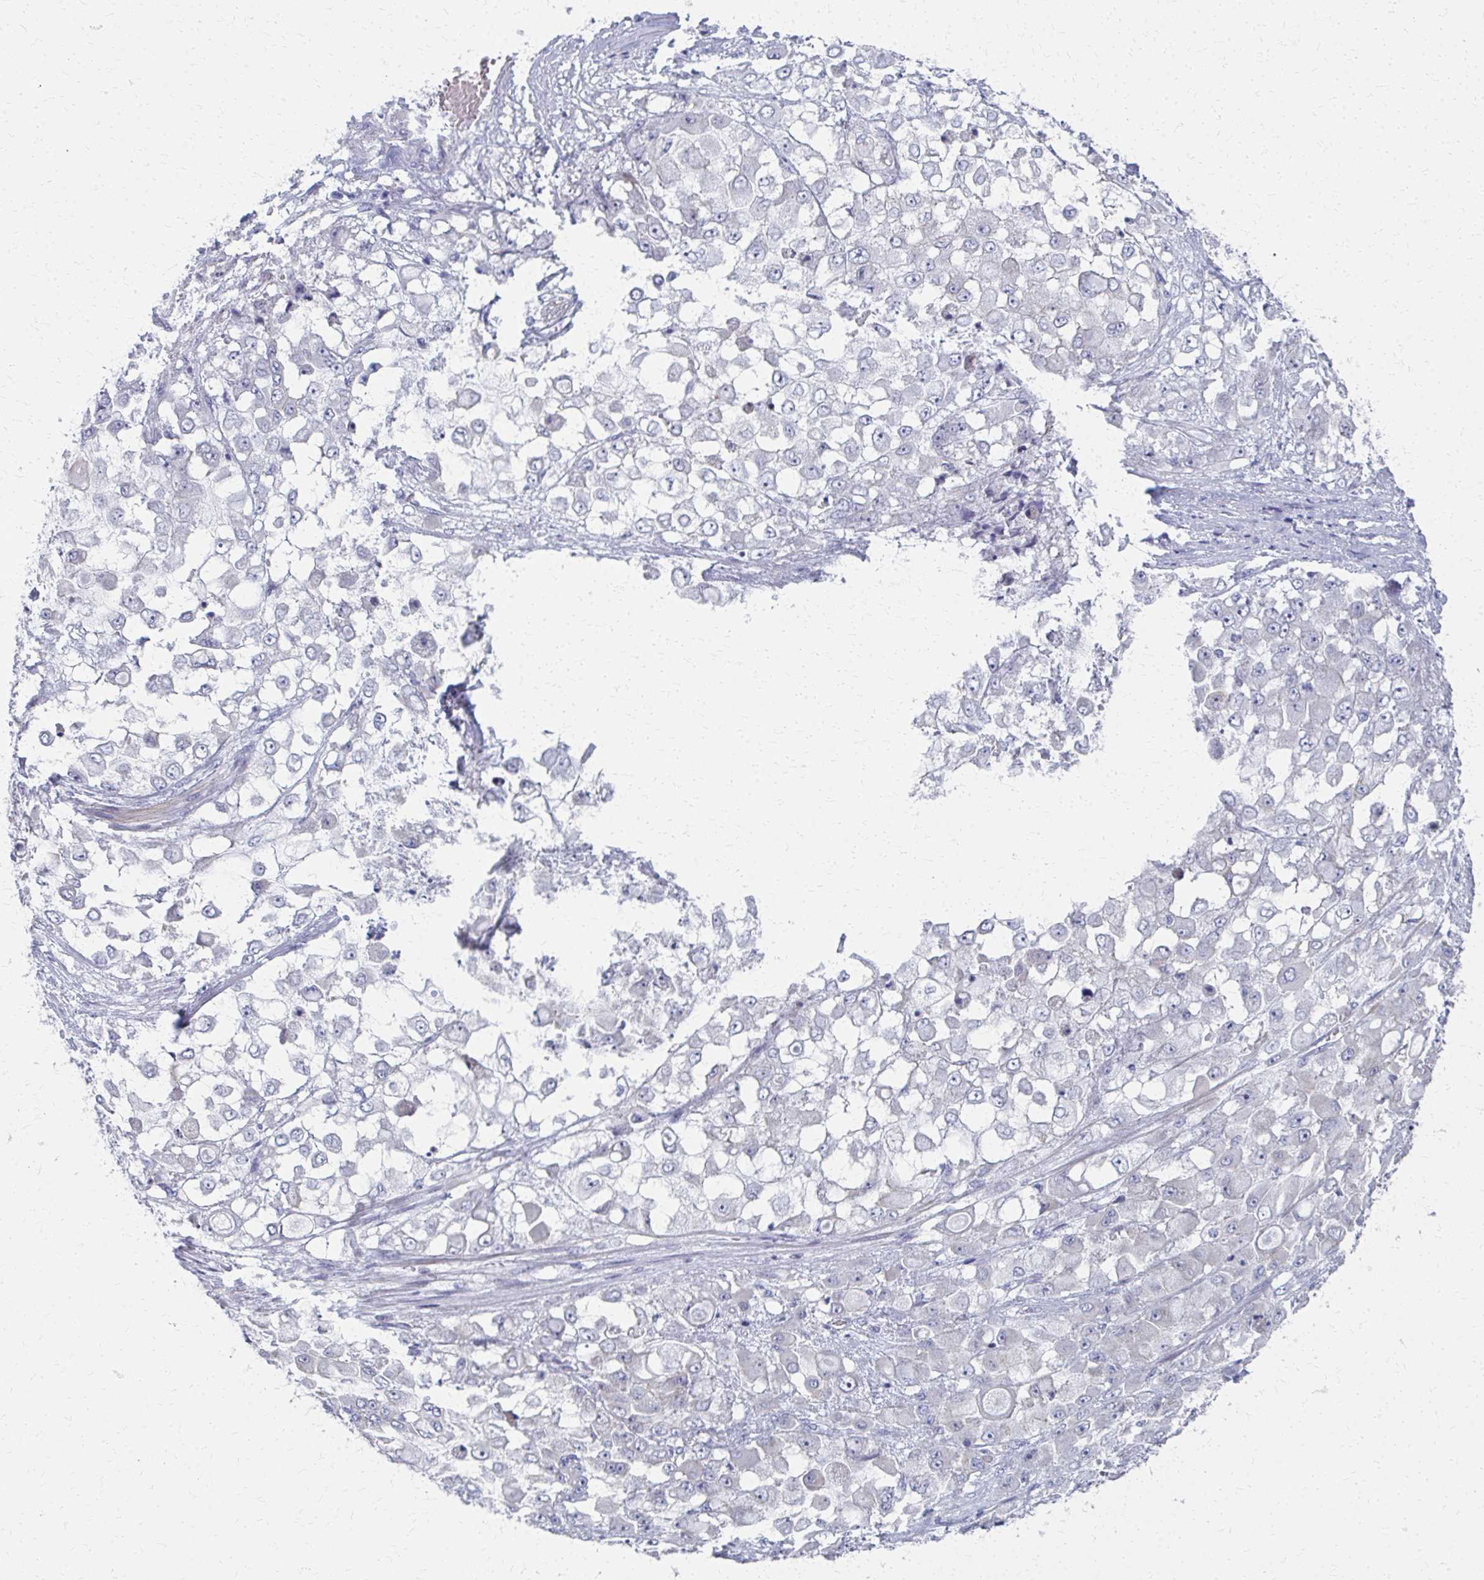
{"staining": {"intensity": "negative", "quantity": "none", "location": "none"}, "tissue": "stomach cancer", "cell_type": "Tumor cells", "image_type": "cancer", "snomed": [{"axis": "morphology", "description": "Adenocarcinoma, NOS"}, {"axis": "topography", "description": "Stomach"}], "caption": "Immunohistochemistry (IHC) image of neoplastic tissue: human stomach cancer (adenocarcinoma) stained with DAB (3,3'-diaminobenzidine) exhibits no significant protein staining in tumor cells.", "gene": "MS4A2", "patient": {"sex": "female", "age": 76}}